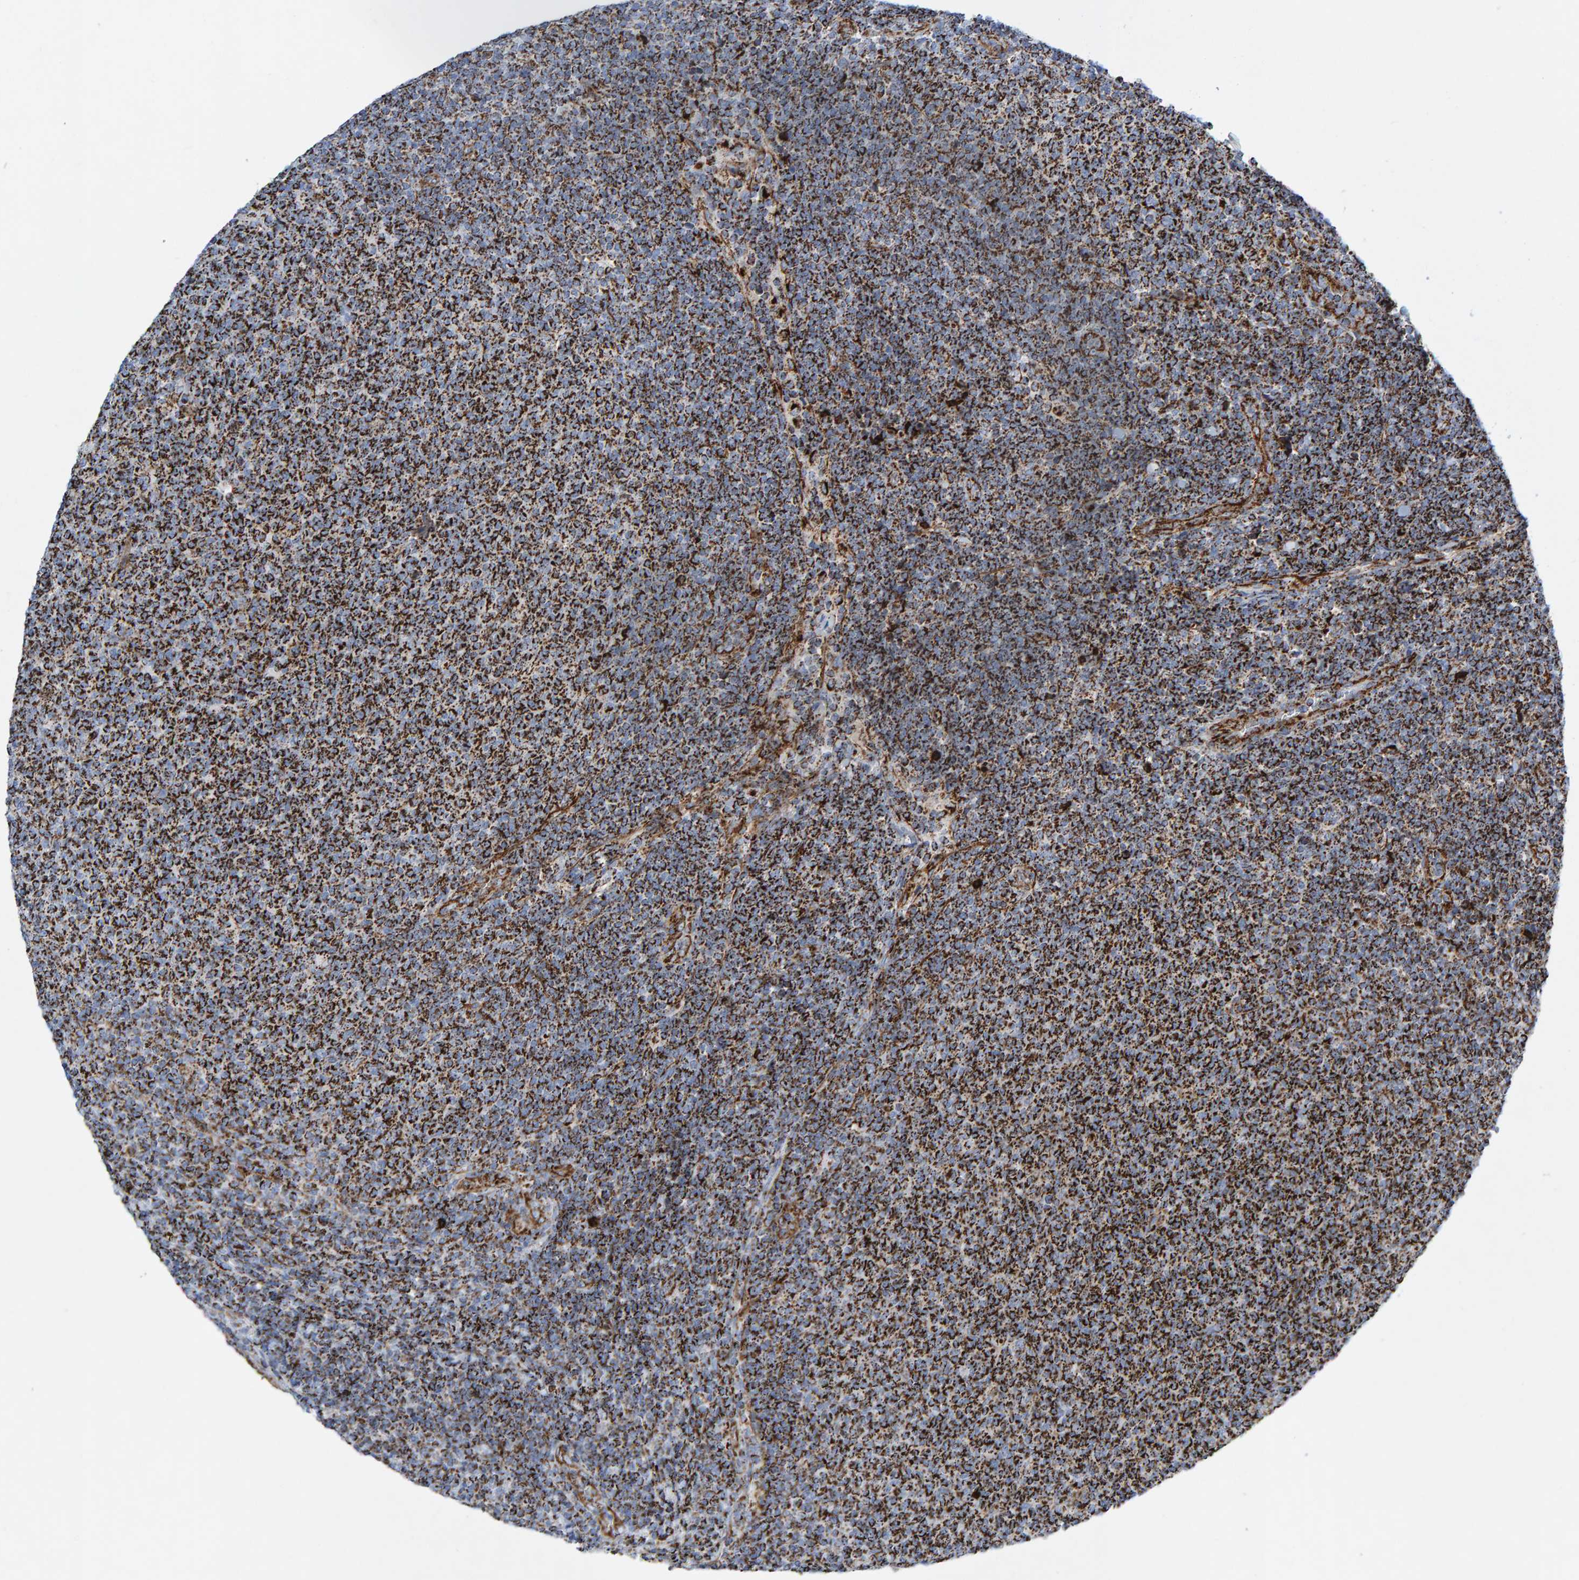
{"staining": {"intensity": "strong", "quantity": ">75%", "location": "cytoplasmic/membranous"}, "tissue": "lymphoma", "cell_type": "Tumor cells", "image_type": "cancer", "snomed": [{"axis": "morphology", "description": "Malignant lymphoma, non-Hodgkin's type, Low grade"}, {"axis": "topography", "description": "Lymph node"}], "caption": "Immunohistochemical staining of human lymphoma displays high levels of strong cytoplasmic/membranous protein expression in approximately >75% of tumor cells.", "gene": "GGTA1", "patient": {"sex": "male", "age": 66}}